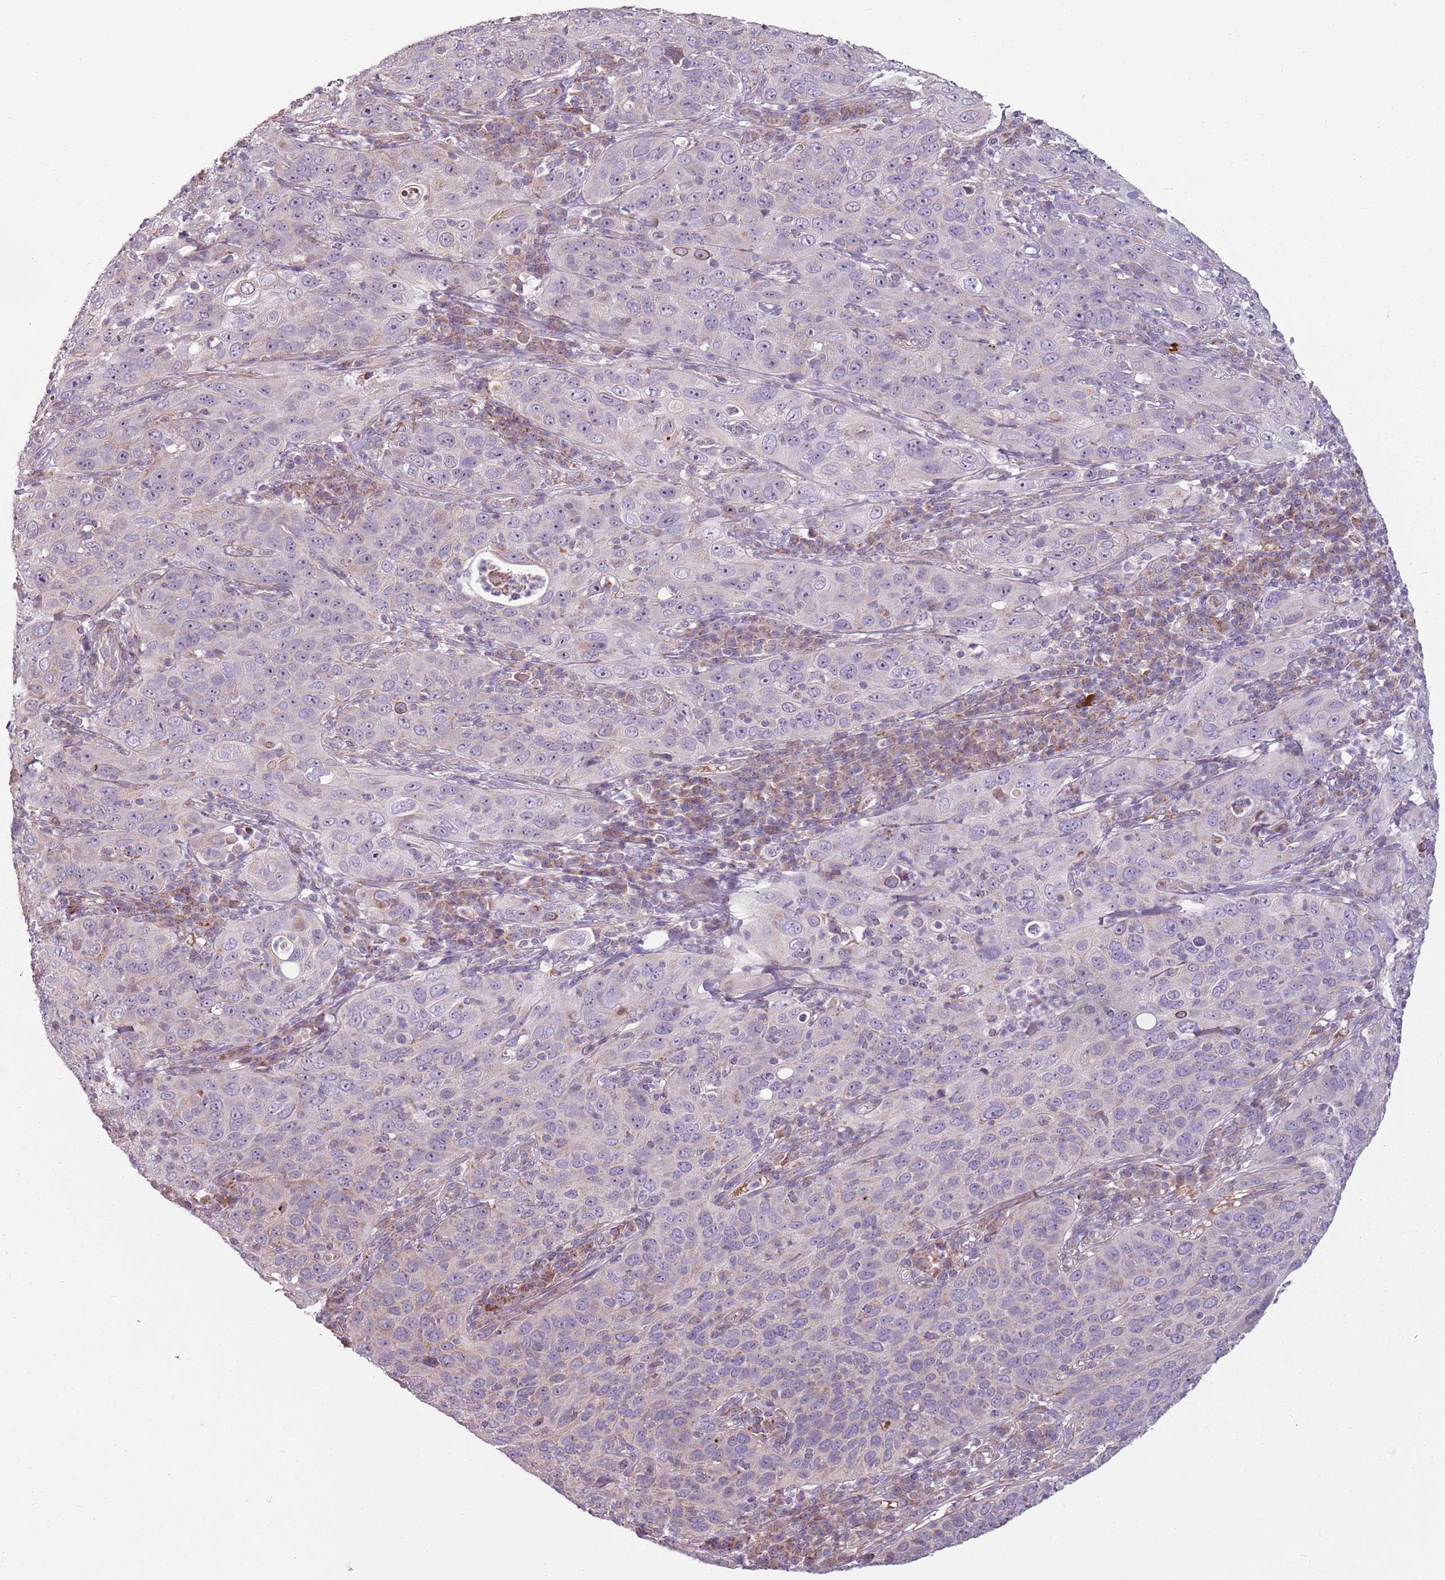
{"staining": {"intensity": "weak", "quantity": "<25%", "location": "cytoplasmic/membranous"}, "tissue": "cervical cancer", "cell_type": "Tumor cells", "image_type": "cancer", "snomed": [{"axis": "morphology", "description": "Squamous cell carcinoma, NOS"}, {"axis": "topography", "description": "Cervix"}], "caption": "Tumor cells are negative for brown protein staining in cervical cancer.", "gene": "ZNF530", "patient": {"sex": "female", "age": 36}}